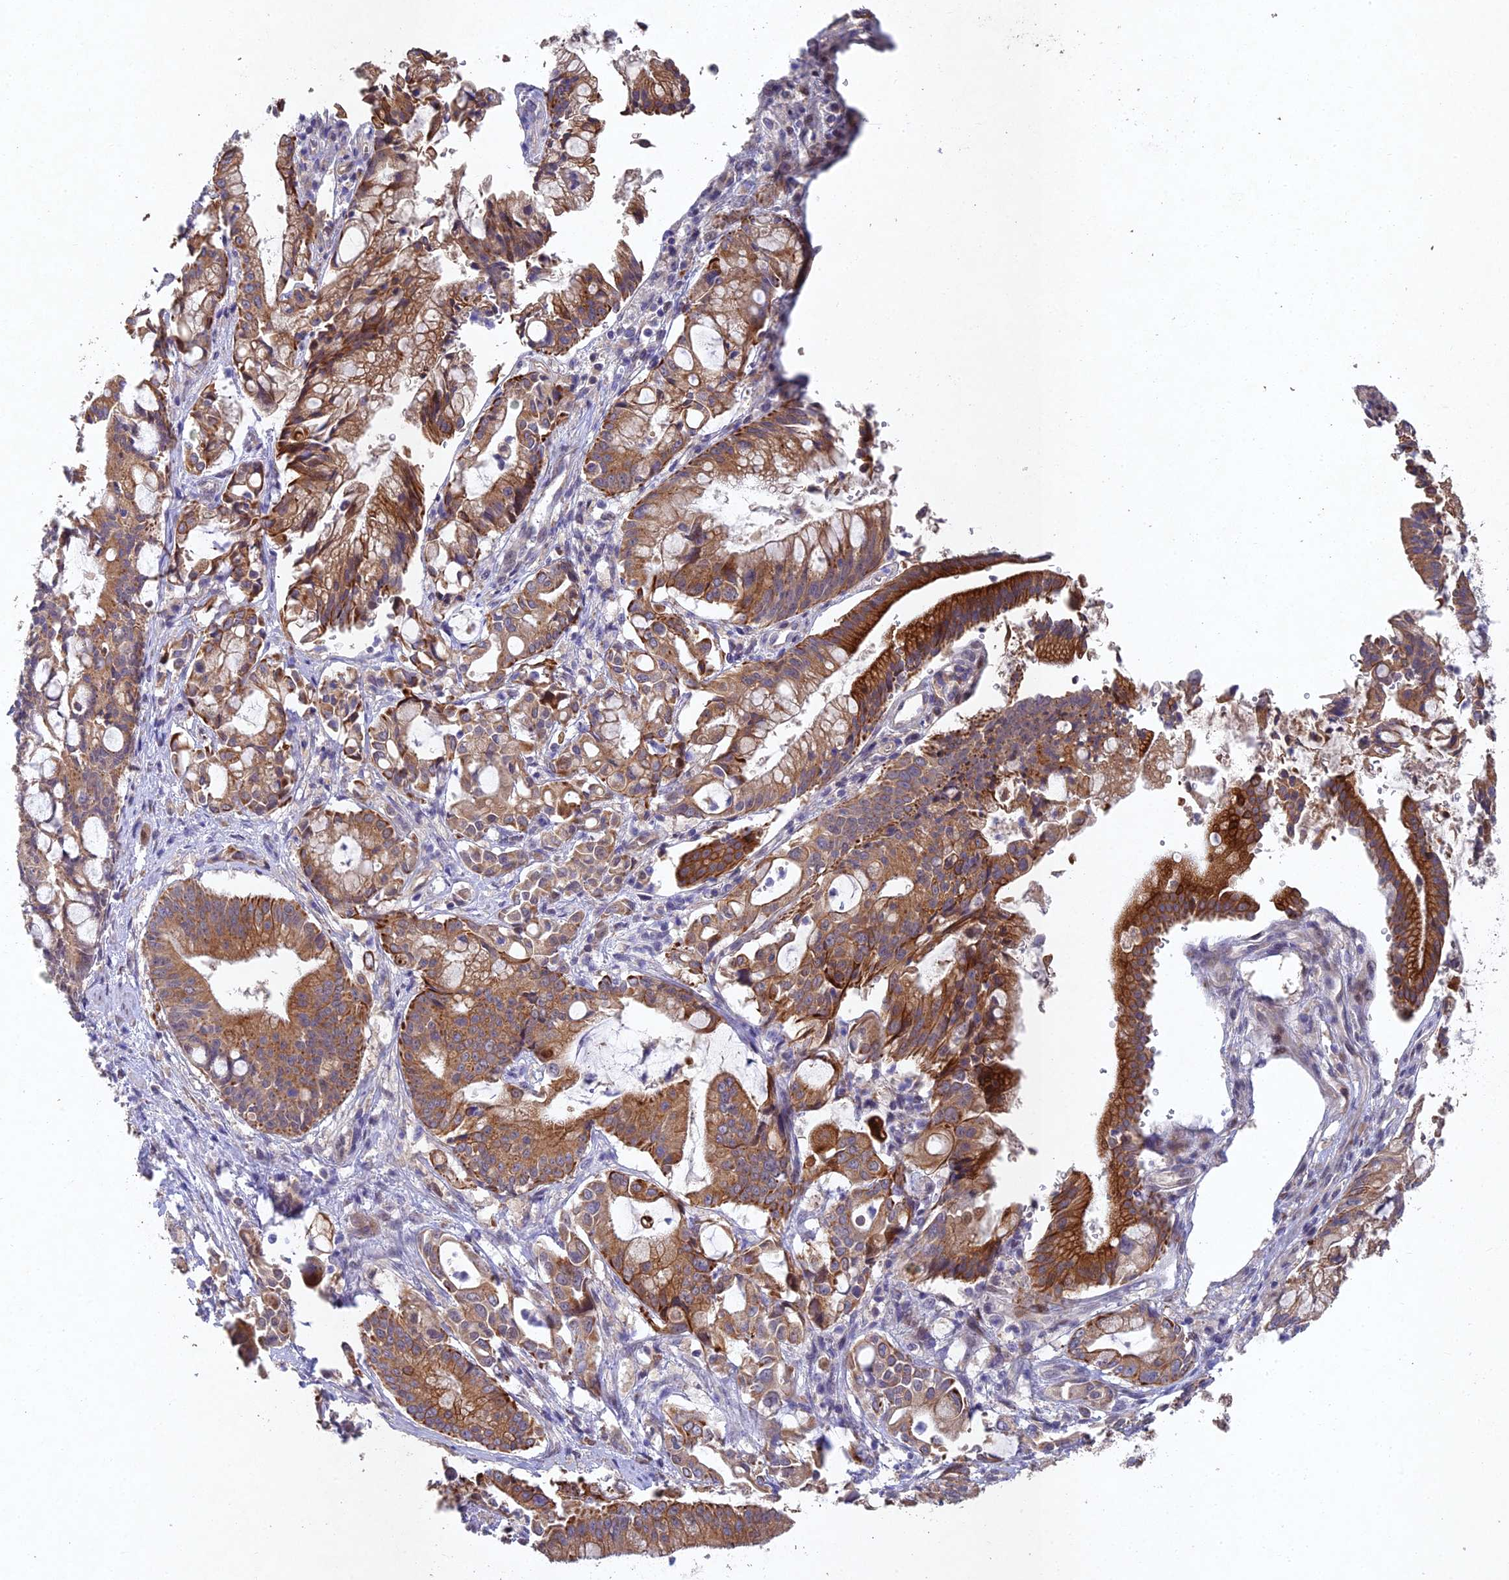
{"staining": {"intensity": "strong", "quantity": "25%-75%", "location": "cytoplasmic/membranous"}, "tissue": "pancreatic cancer", "cell_type": "Tumor cells", "image_type": "cancer", "snomed": [{"axis": "morphology", "description": "Adenocarcinoma, NOS"}, {"axis": "topography", "description": "Pancreas"}], "caption": "The photomicrograph shows staining of pancreatic adenocarcinoma, revealing strong cytoplasmic/membranous protein staining (brown color) within tumor cells.", "gene": "NSMCE1", "patient": {"sex": "male", "age": 68}}